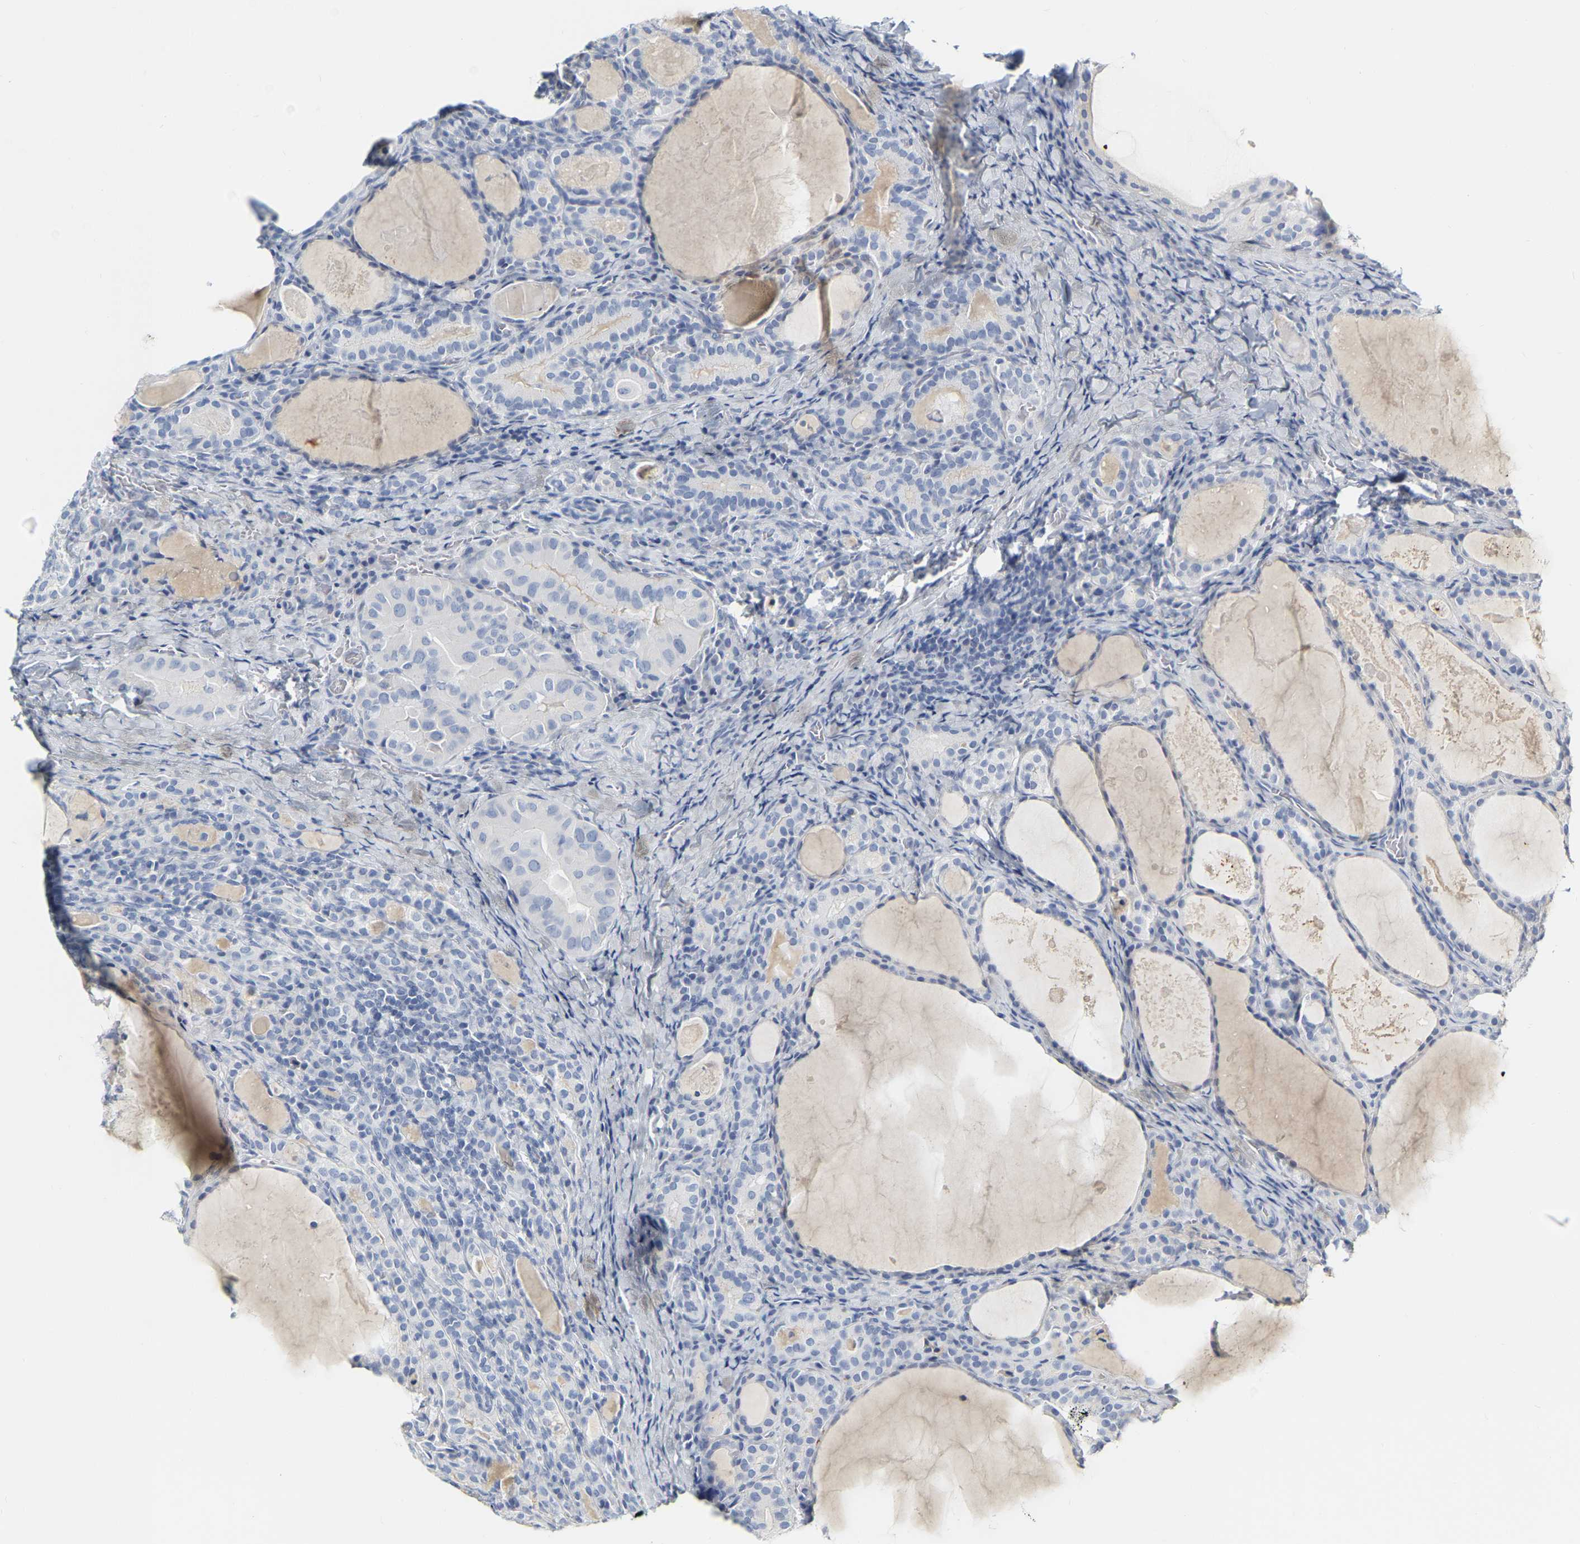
{"staining": {"intensity": "negative", "quantity": "none", "location": "none"}, "tissue": "thyroid cancer", "cell_type": "Tumor cells", "image_type": "cancer", "snomed": [{"axis": "morphology", "description": "Papillary adenocarcinoma, NOS"}, {"axis": "topography", "description": "Thyroid gland"}], "caption": "Immunohistochemical staining of thyroid cancer (papillary adenocarcinoma) reveals no significant positivity in tumor cells.", "gene": "GNAS", "patient": {"sex": "female", "age": 42}}